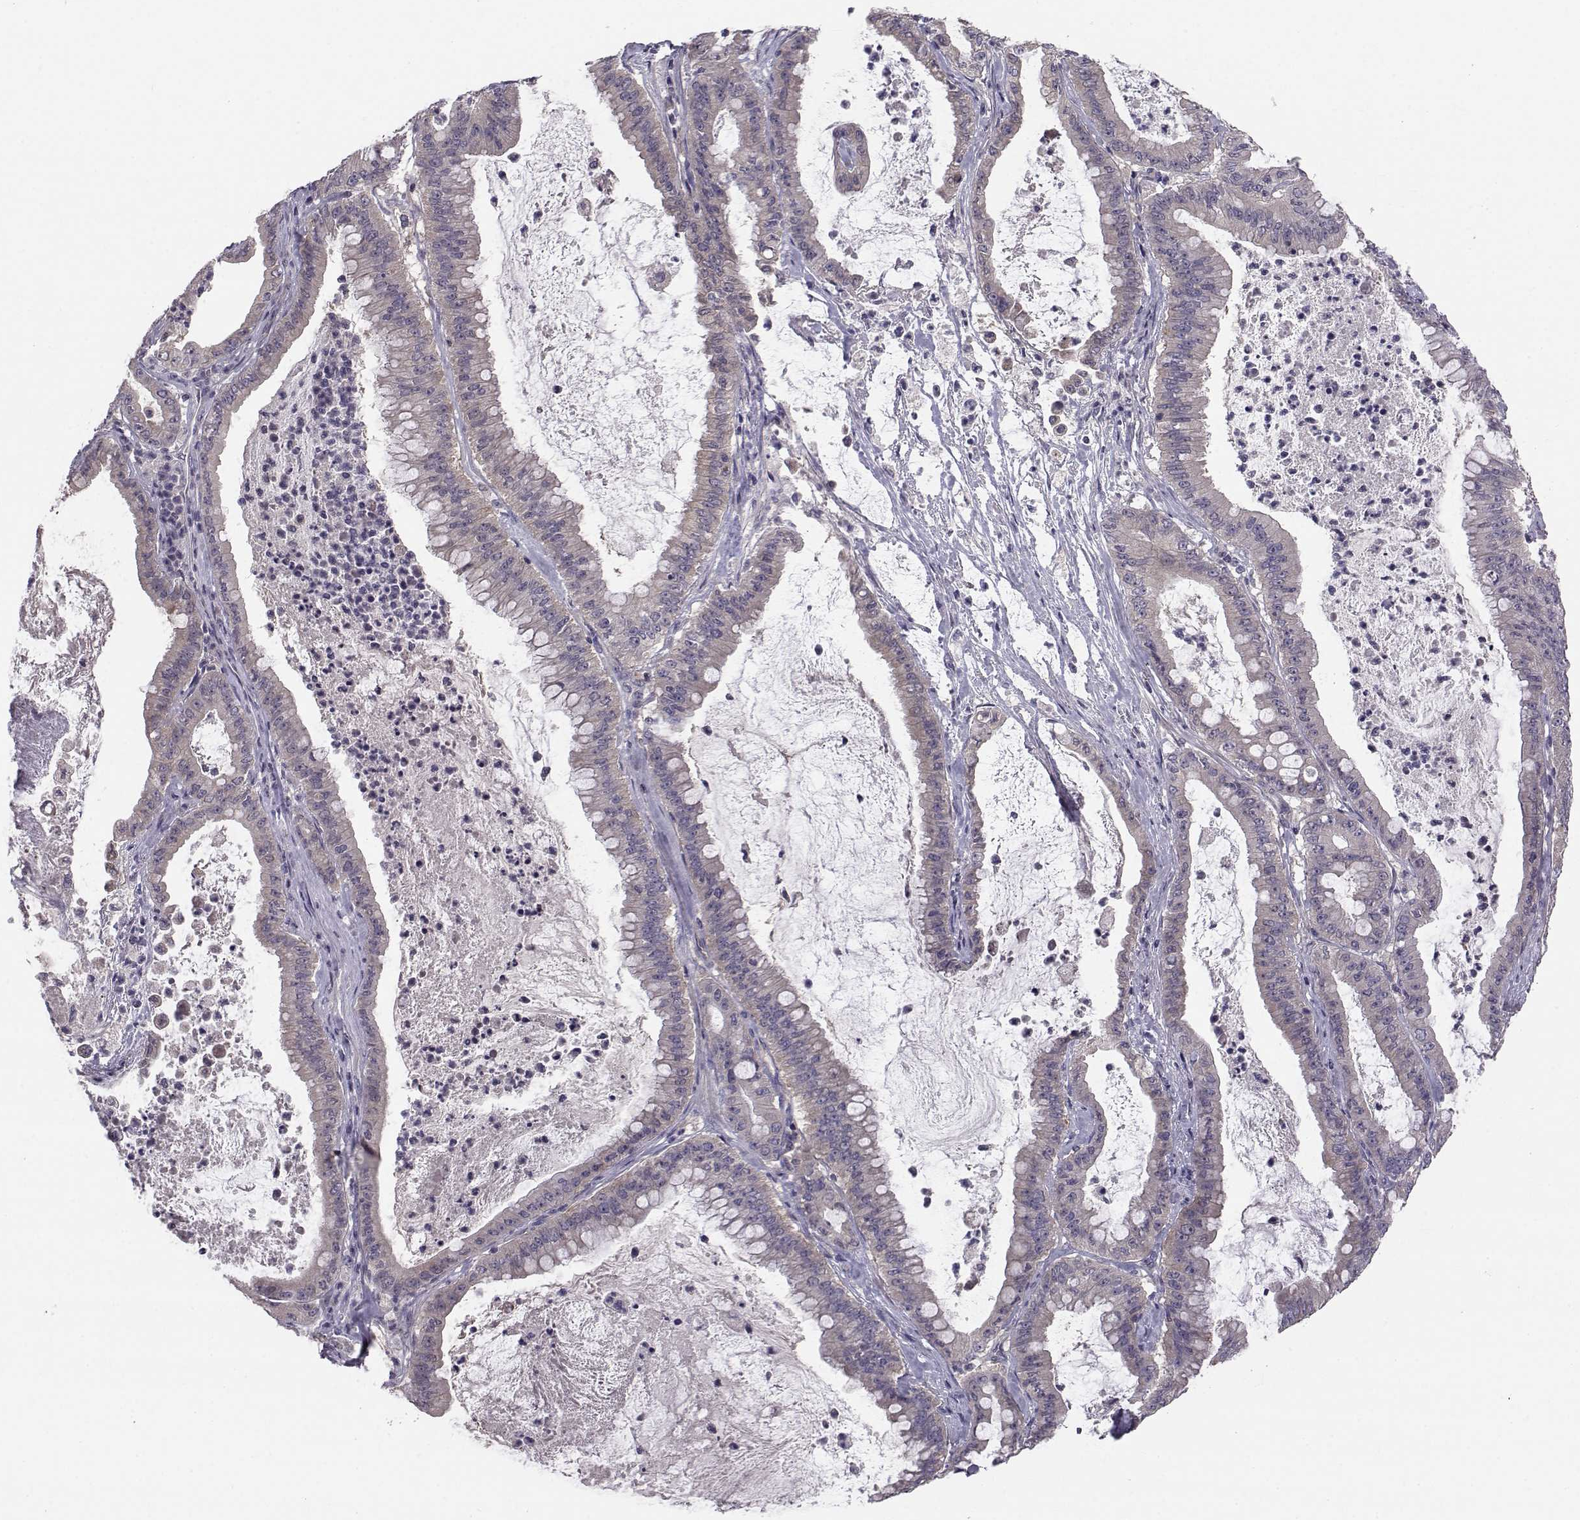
{"staining": {"intensity": "weak", "quantity": ">75%", "location": "cytoplasmic/membranous"}, "tissue": "pancreatic cancer", "cell_type": "Tumor cells", "image_type": "cancer", "snomed": [{"axis": "morphology", "description": "Adenocarcinoma, NOS"}, {"axis": "topography", "description": "Pancreas"}], "caption": "Immunohistochemical staining of human pancreatic adenocarcinoma demonstrates weak cytoplasmic/membranous protein staining in about >75% of tumor cells. (brown staining indicates protein expression, while blue staining denotes nuclei).", "gene": "PEX5L", "patient": {"sex": "male", "age": 71}}